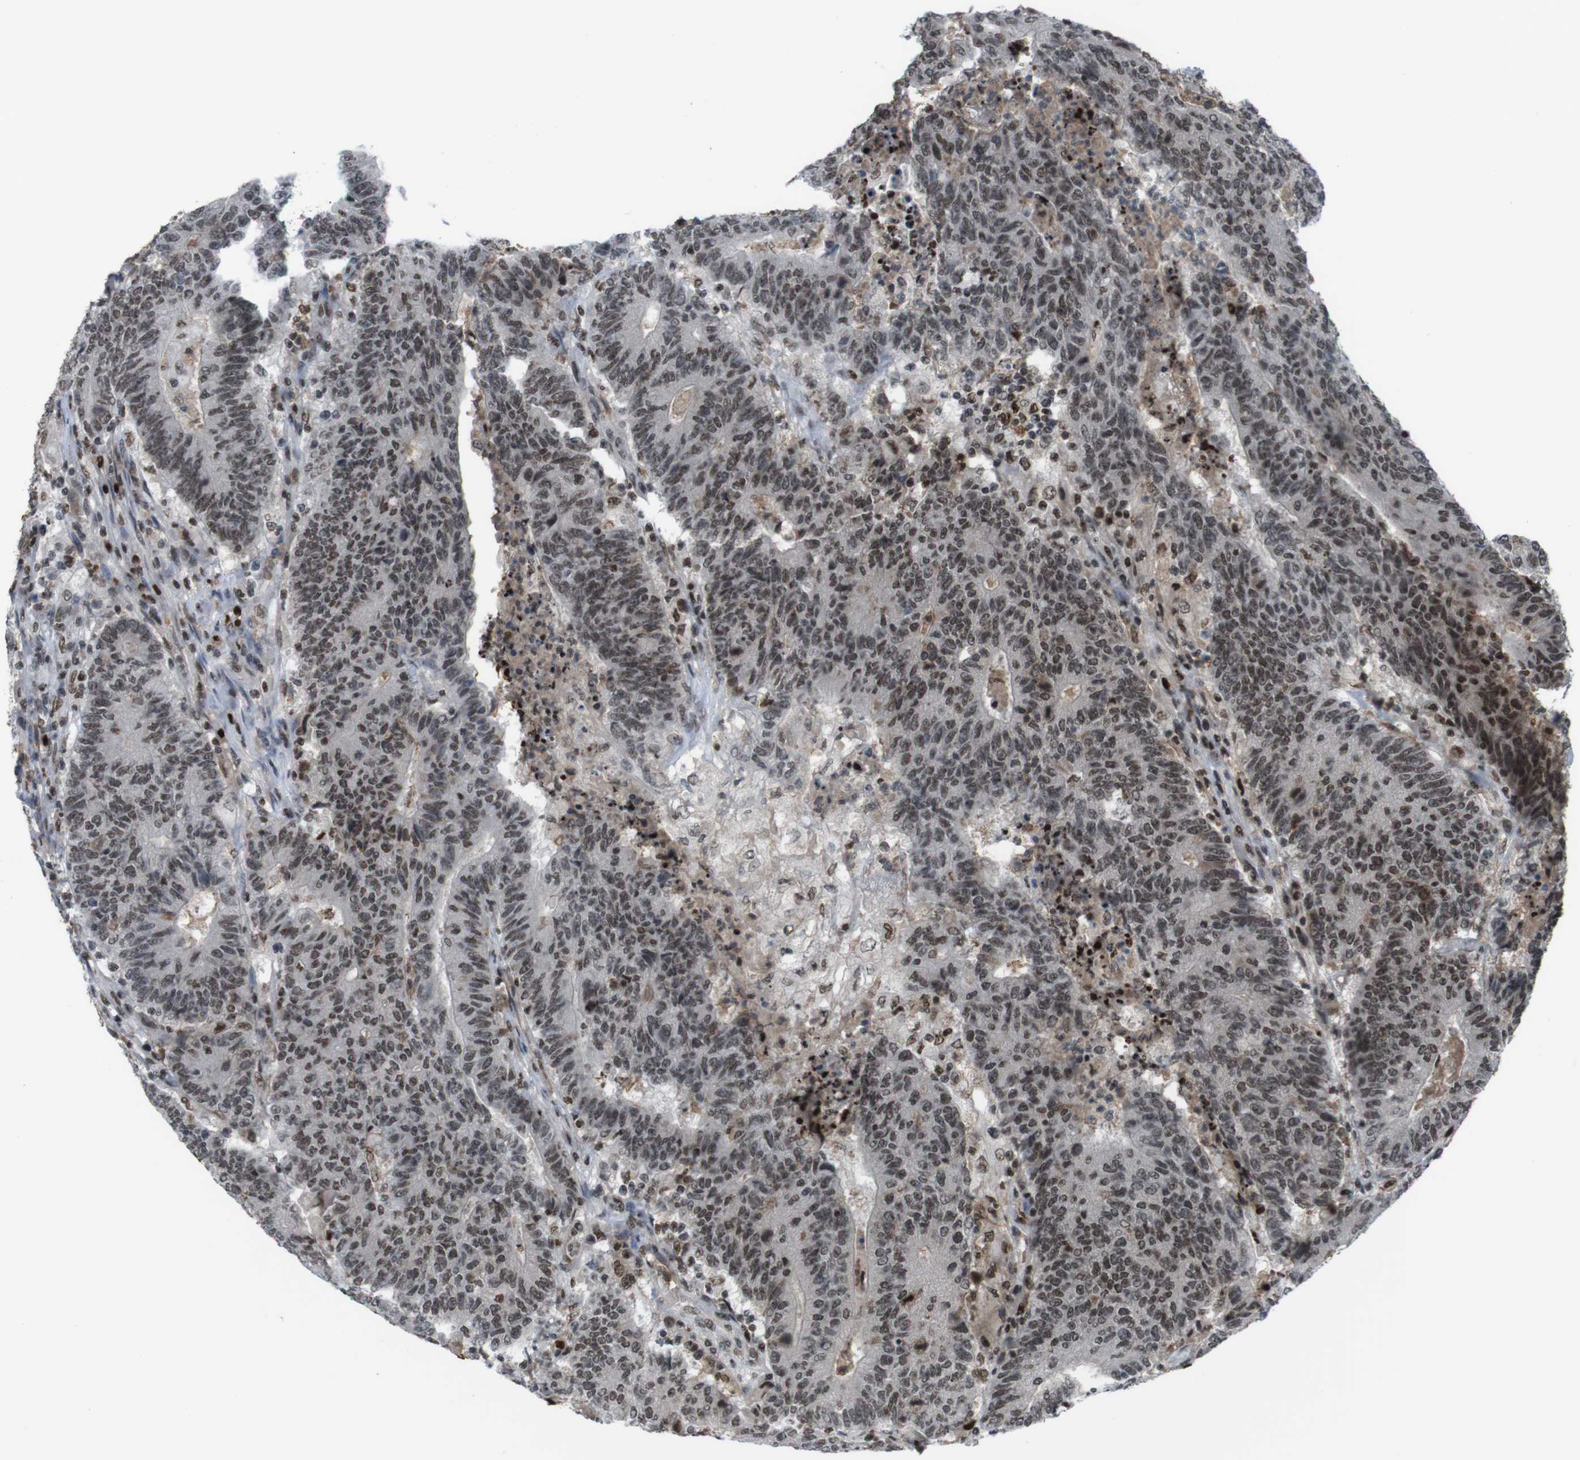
{"staining": {"intensity": "weak", "quantity": "25%-75%", "location": "nuclear"}, "tissue": "colorectal cancer", "cell_type": "Tumor cells", "image_type": "cancer", "snomed": [{"axis": "morphology", "description": "Normal tissue, NOS"}, {"axis": "morphology", "description": "Adenocarcinoma, NOS"}, {"axis": "topography", "description": "Colon"}], "caption": "The photomicrograph displays immunohistochemical staining of adenocarcinoma (colorectal). There is weak nuclear staining is identified in approximately 25%-75% of tumor cells. The staining was performed using DAB to visualize the protein expression in brown, while the nuclei were stained in blue with hematoxylin (Magnification: 20x).", "gene": "SUB1", "patient": {"sex": "female", "age": 75}}